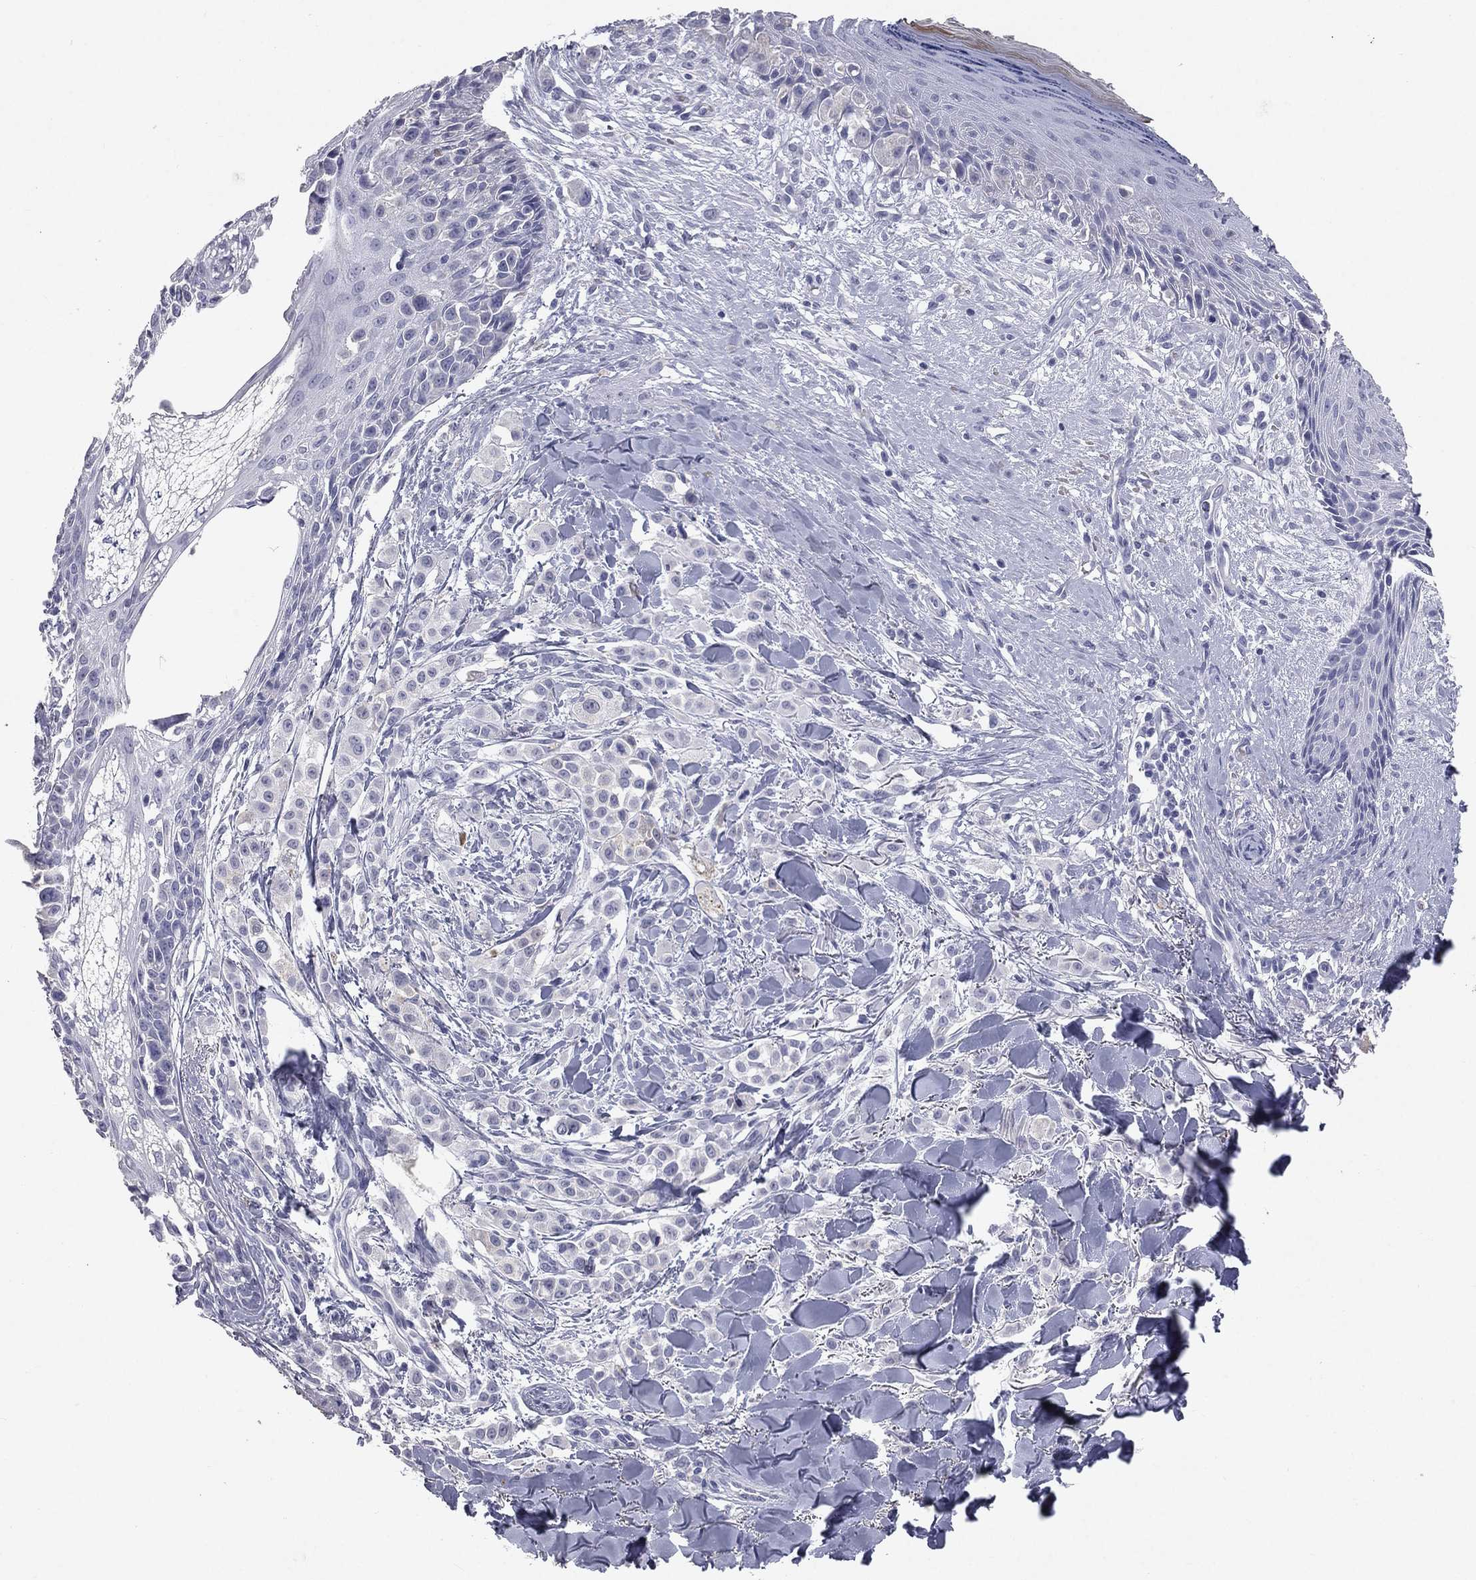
{"staining": {"intensity": "negative", "quantity": "none", "location": "none"}, "tissue": "melanoma", "cell_type": "Tumor cells", "image_type": "cancer", "snomed": [{"axis": "morphology", "description": "Malignant melanoma, NOS"}, {"axis": "topography", "description": "Skin"}], "caption": "Melanoma was stained to show a protein in brown. There is no significant positivity in tumor cells.", "gene": "ESX1", "patient": {"sex": "male", "age": 57}}